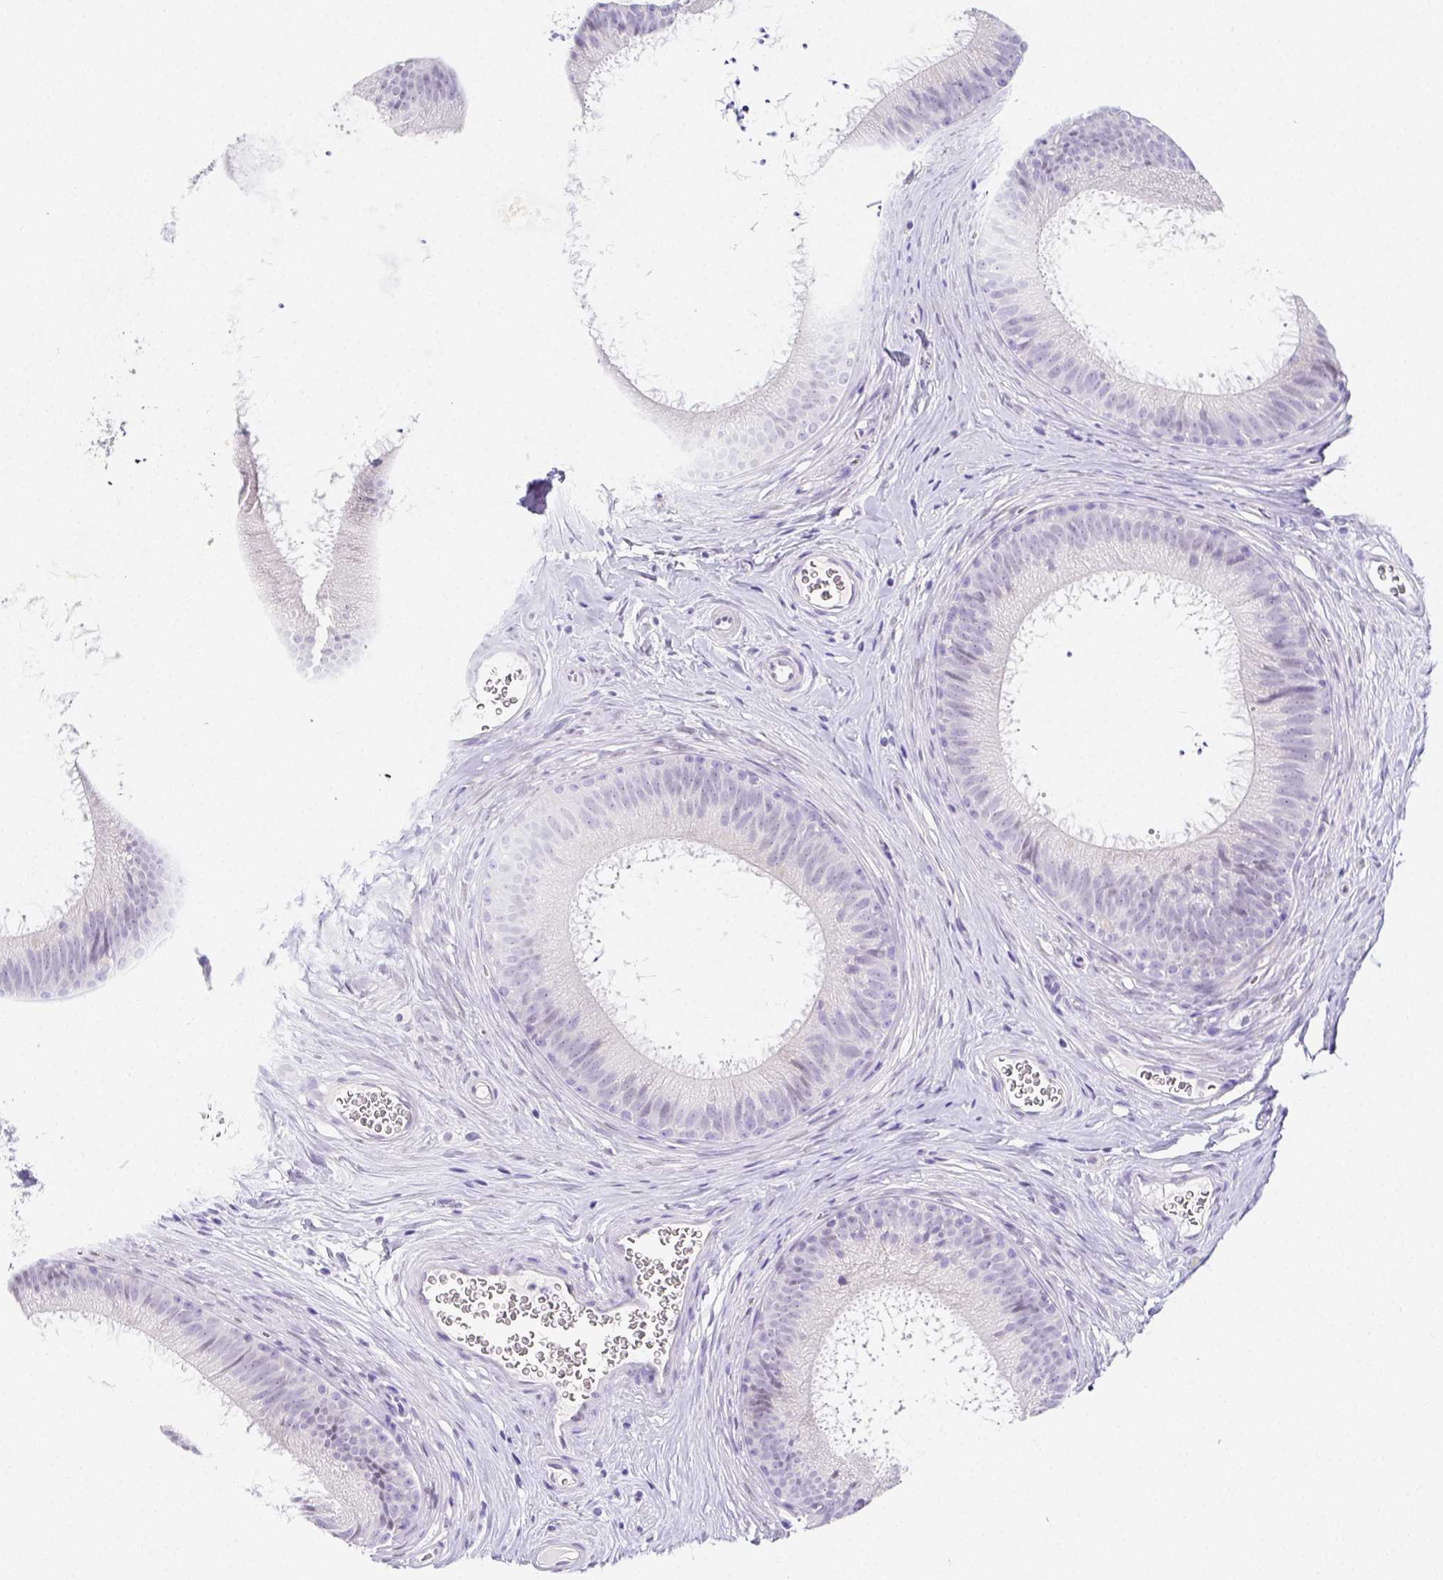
{"staining": {"intensity": "negative", "quantity": "none", "location": "none"}, "tissue": "epididymis", "cell_type": "Glandular cells", "image_type": "normal", "snomed": [{"axis": "morphology", "description": "Normal tissue, NOS"}, {"axis": "topography", "description": "Epididymis"}], "caption": "The micrograph exhibits no significant expression in glandular cells of epididymis. (Brightfield microscopy of DAB immunohistochemistry at high magnification).", "gene": "ARHGAP36", "patient": {"sex": "male", "age": 24}}